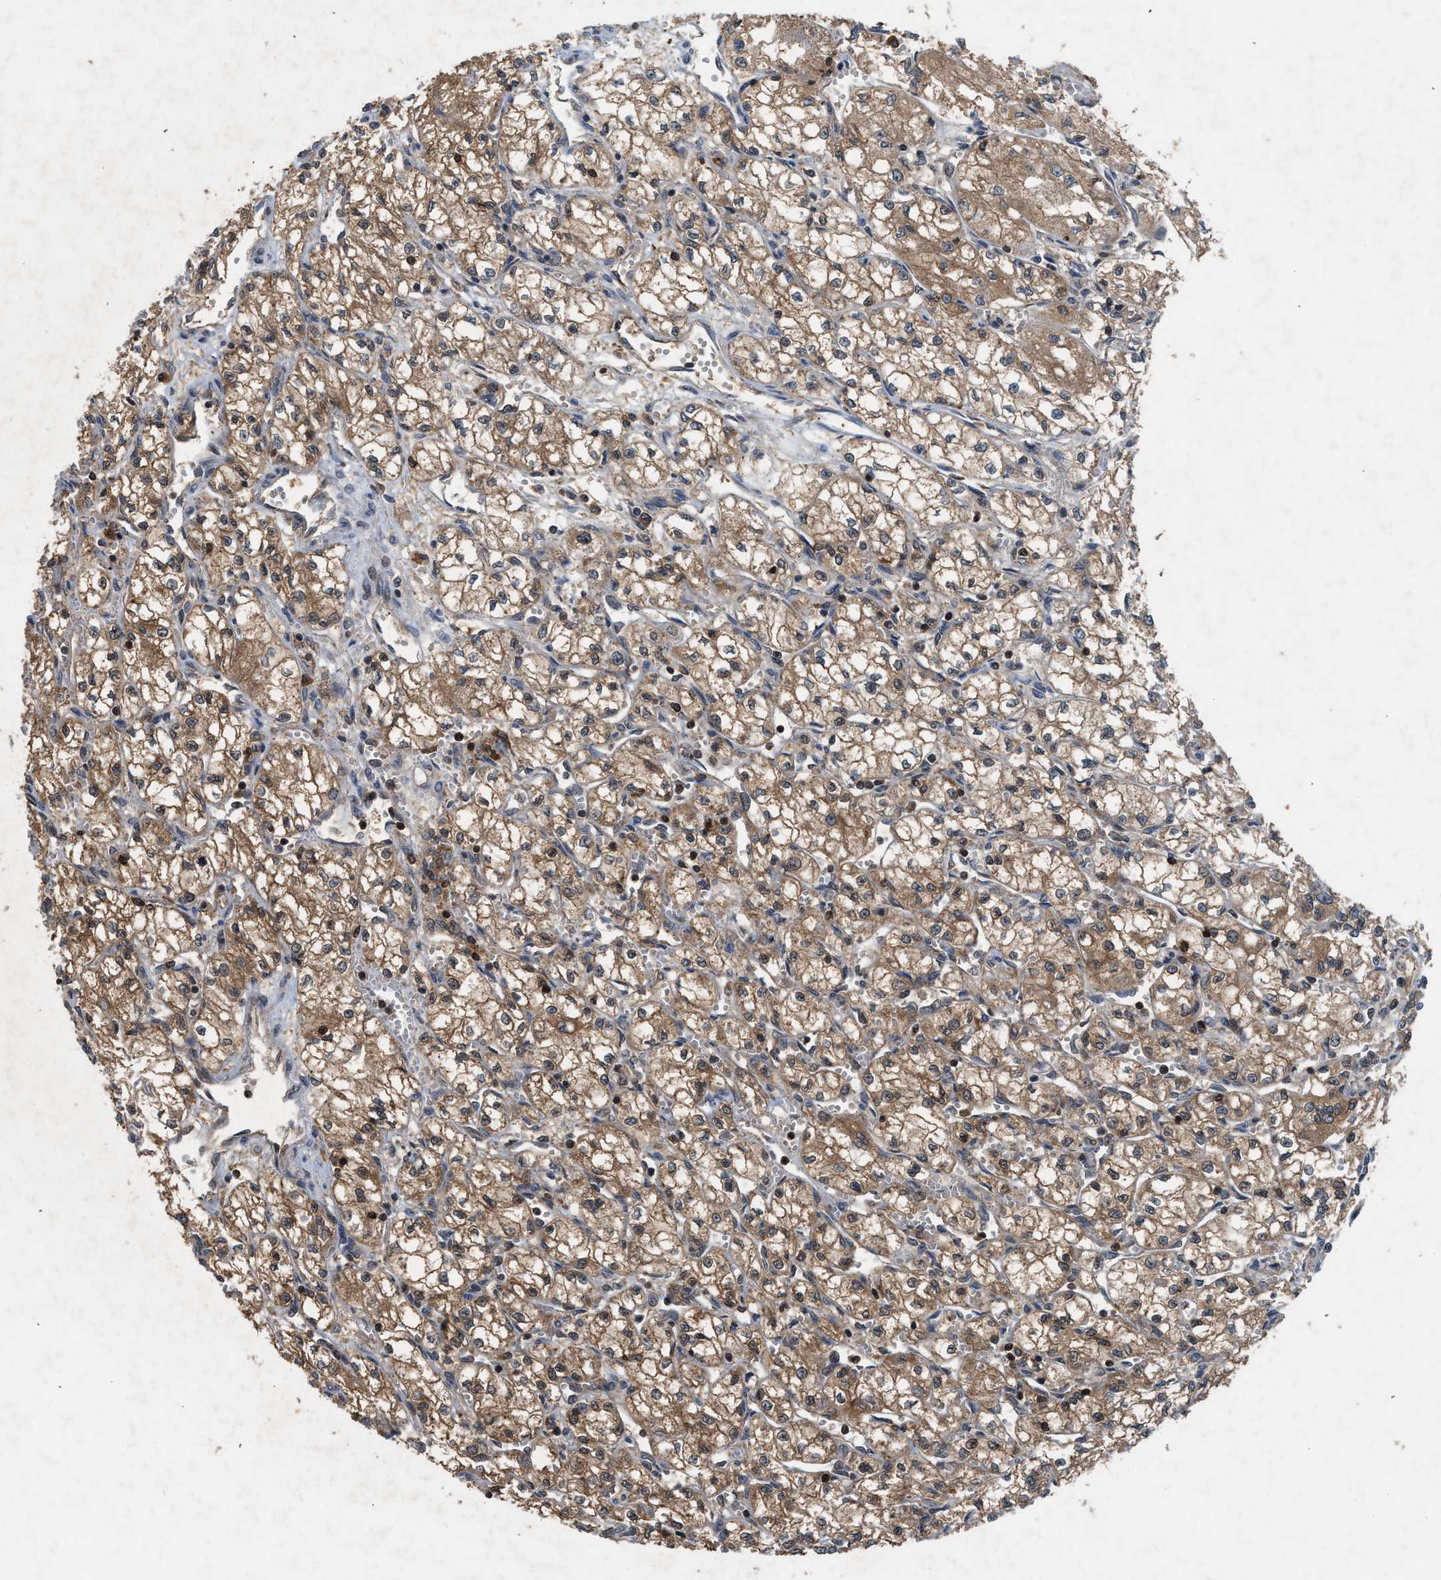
{"staining": {"intensity": "moderate", "quantity": ">75%", "location": "cytoplasmic/membranous"}, "tissue": "renal cancer", "cell_type": "Tumor cells", "image_type": "cancer", "snomed": [{"axis": "morphology", "description": "Normal tissue, NOS"}, {"axis": "morphology", "description": "Adenocarcinoma, NOS"}, {"axis": "topography", "description": "Kidney"}], "caption": "Immunohistochemistry (IHC) of human renal cancer shows medium levels of moderate cytoplasmic/membranous expression in about >75% of tumor cells. The staining was performed using DAB (3,3'-diaminobenzidine), with brown indicating positive protein expression. Nuclei are stained blue with hematoxylin.", "gene": "OXSR1", "patient": {"sex": "male", "age": 59}}